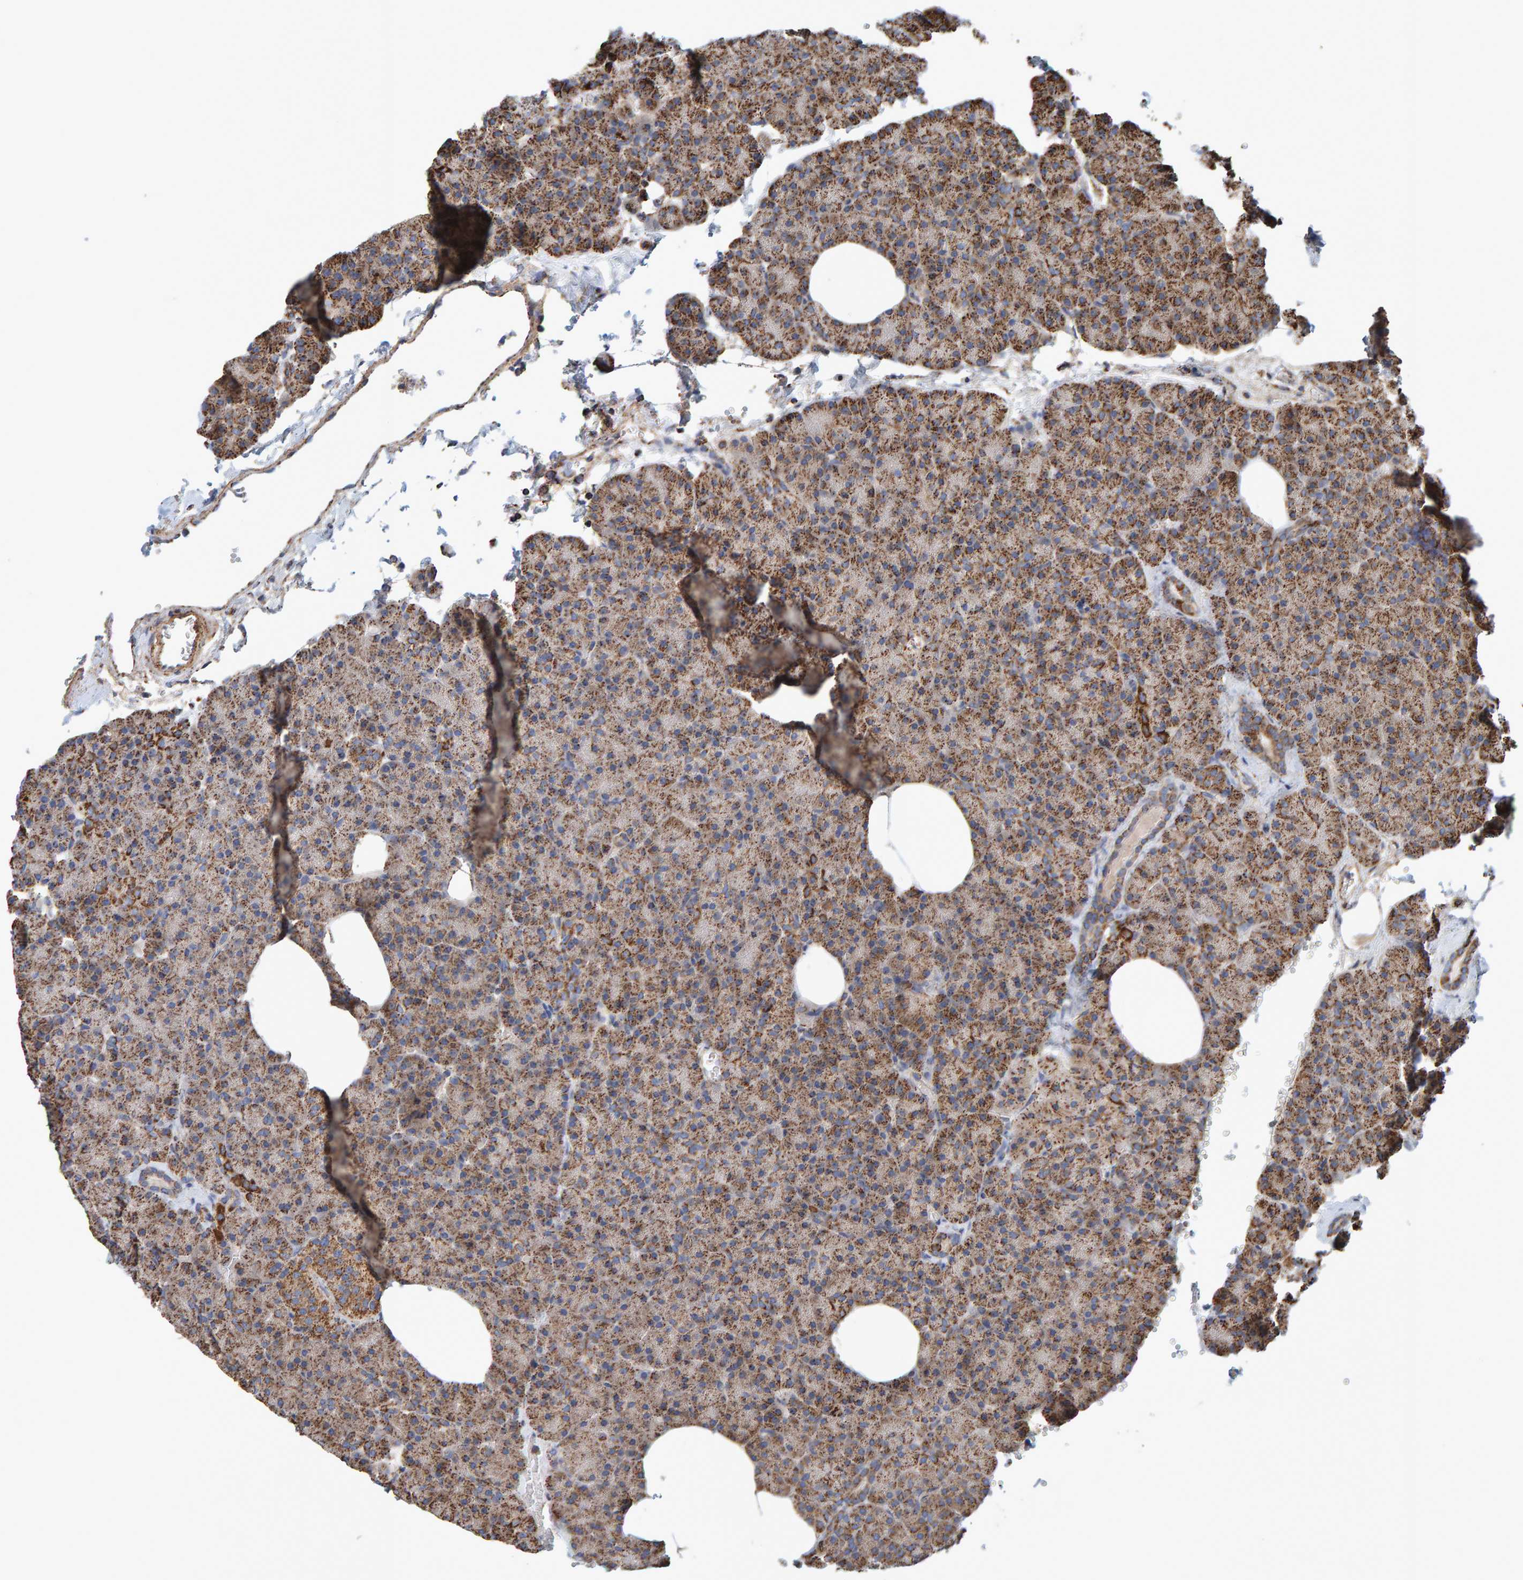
{"staining": {"intensity": "moderate", "quantity": "25%-75%", "location": "cytoplasmic/membranous"}, "tissue": "pancreas", "cell_type": "Exocrine glandular cells", "image_type": "normal", "snomed": [{"axis": "morphology", "description": "Normal tissue, NOS"}, {"axis": "morphology", "description": "Carcinoid, malignant, NOS"}, {"axis": "topography", "description": "Pancreas"}], "caption": "Unremarkable pancreas reveals moderate cytoplasmic/membranous positivity in about 25%-75% of exocrine glandular cells (IHC, brightfield microscopy, high magnification)..", "gene": "MRPL45", "patient": {"sex": "female", "age": 35}}